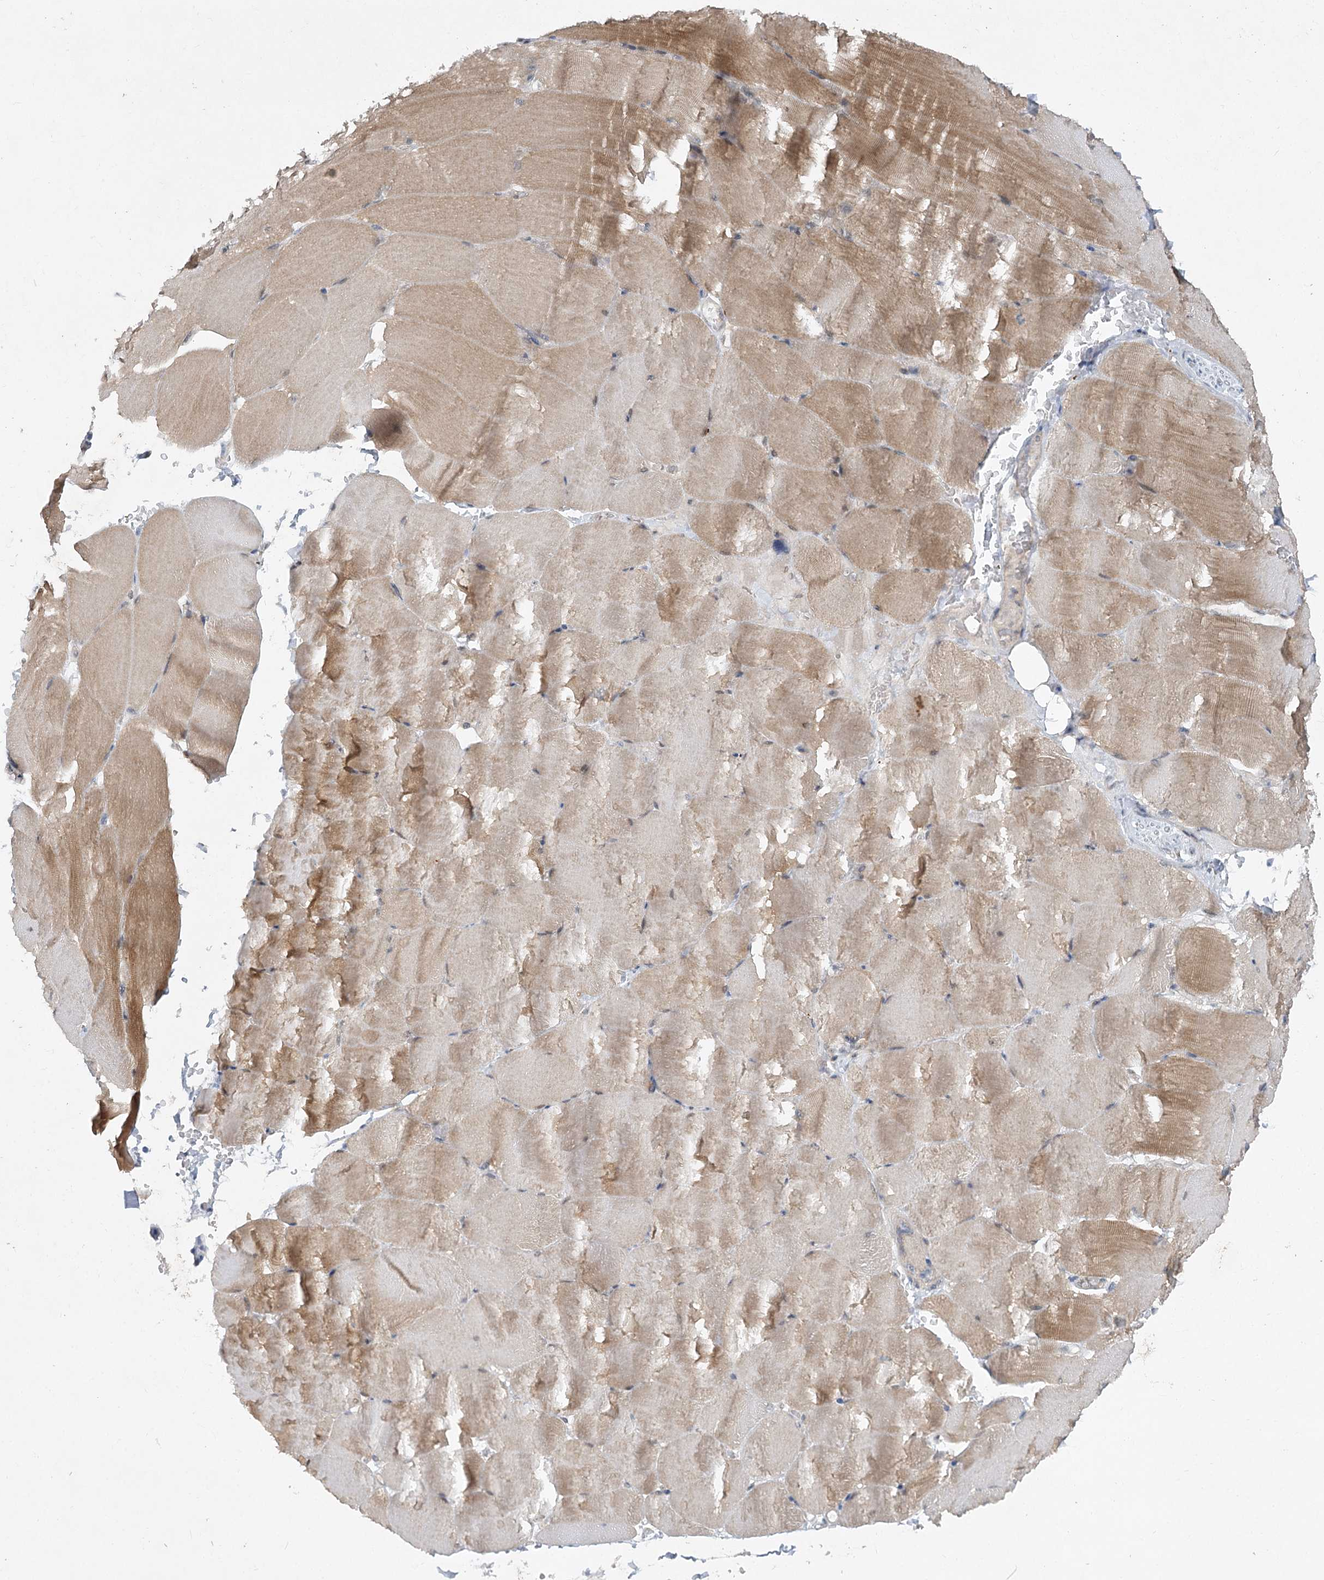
{"staining": {"intensity": "moderate", "quantity": "<25%", "location": "cytoplasmic/membranous"}, "tissue": "skeletal muscle", "cell_type": "Myocytes", "image_type": "normal", "snomed": [{"axis": "morphology", "description": "Normal tissue, NOS"}, {"axis": "topography", "description": "Skeletal muscle"}, {"axis": "topography", "description": "Parathyroid gland"}], "caption": "The histopathology image demonstrates a brown stain indicating the presence of a protein in the cytoplasmic/membranous of myocytes in skeletal muscle.", "gene": "AAMDC", "patient": {"sex": "female", "age": 37}}